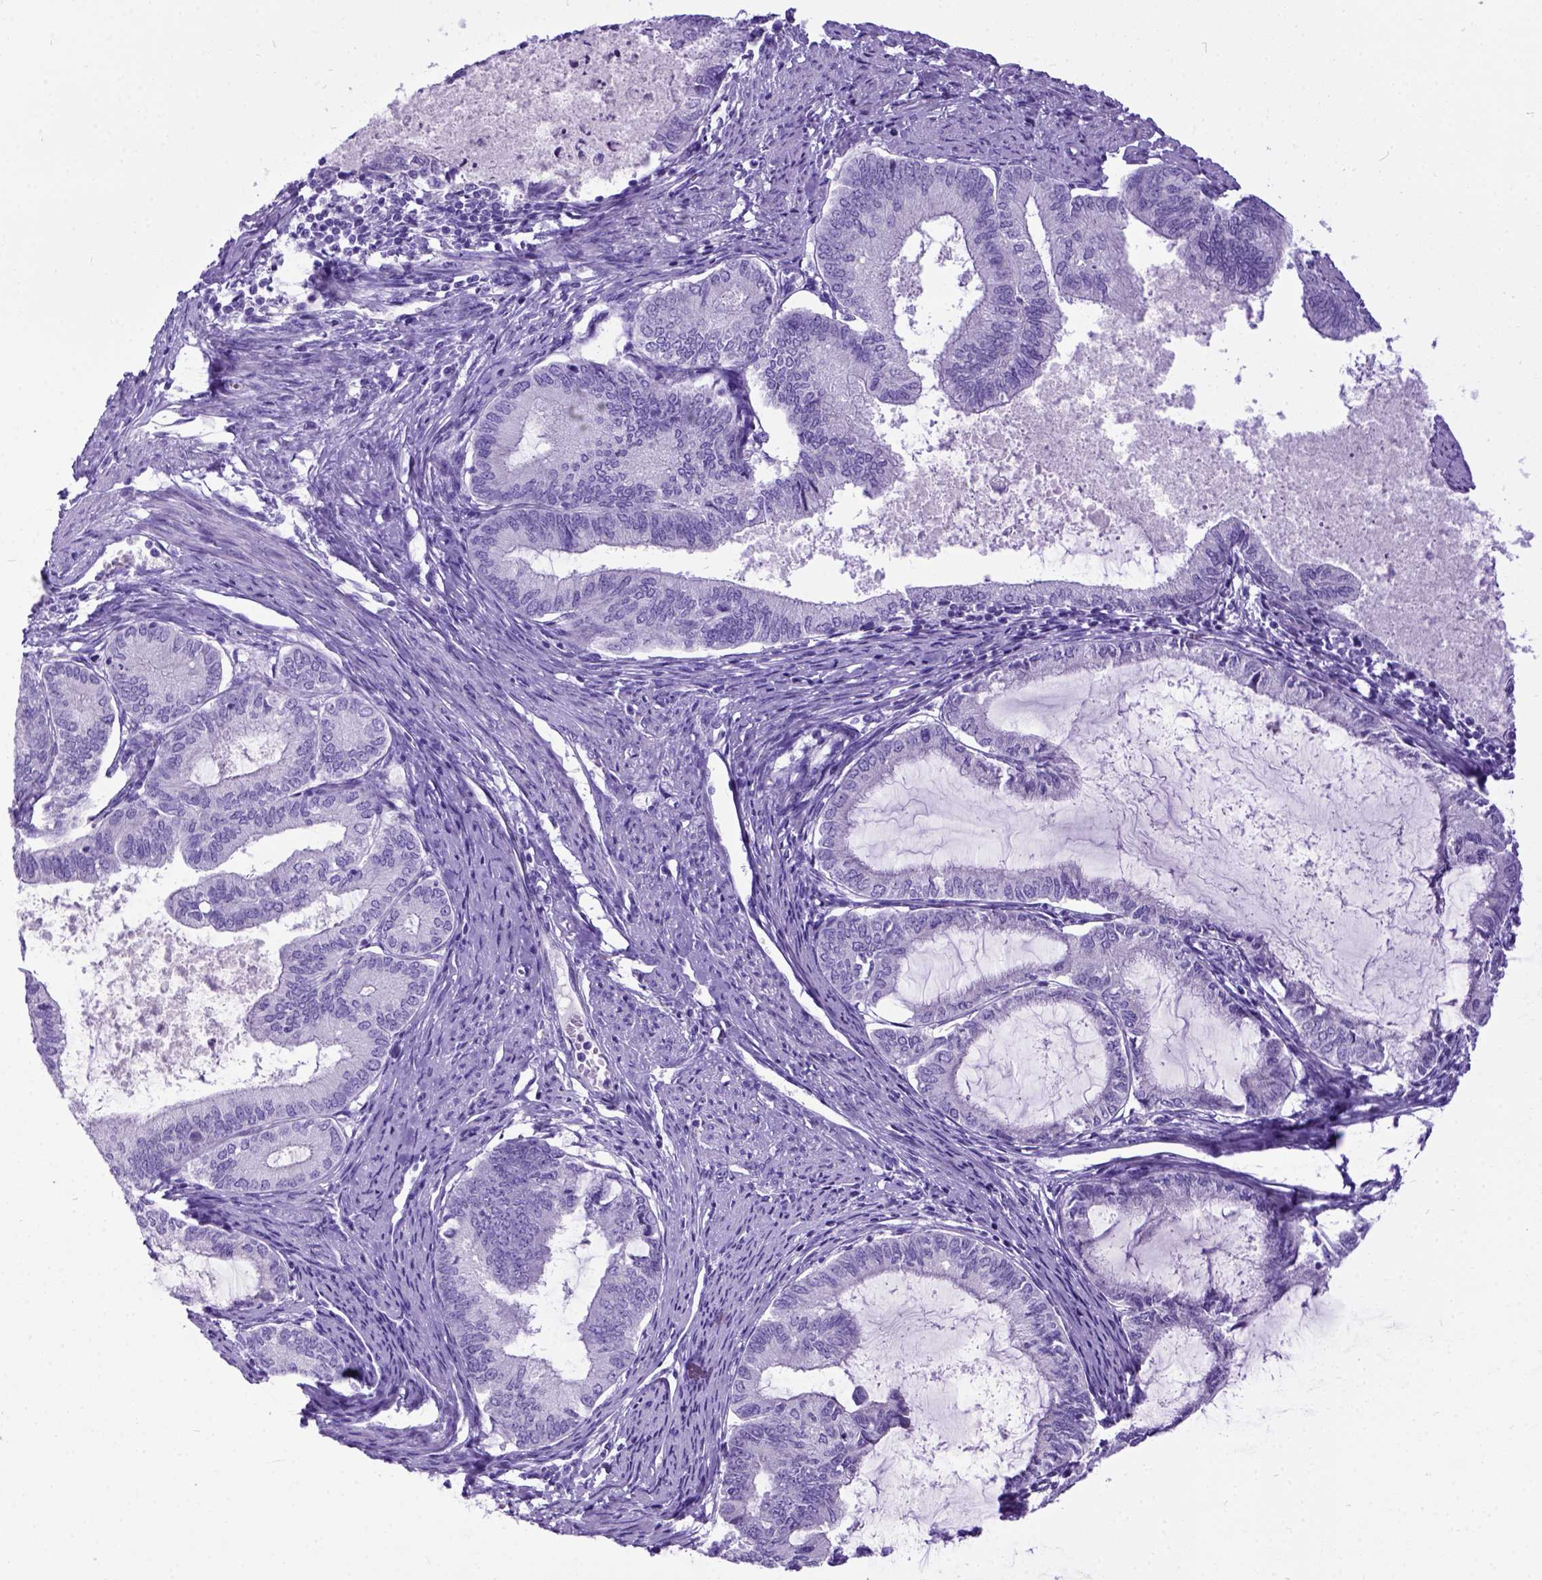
{"staining": {"intensity": "negative", "quantity": "none", "location": "none"}, "tissue": "endometrial cancer", "cell_type": "Tumor cells", "image_type": "cancer", "snomed": [{"axis": "morphology", "description": "Adenocarcinoma, NOS"}, {"axis": "topography", "description": "Endometrium"}], "caption": "Human endometrial adenocarcinoma stained for a protein using immunohistochemistry shows no positivity in tumor cells.", "gene": "IGF2", "patient": {"sex": "female", "age": 86}}